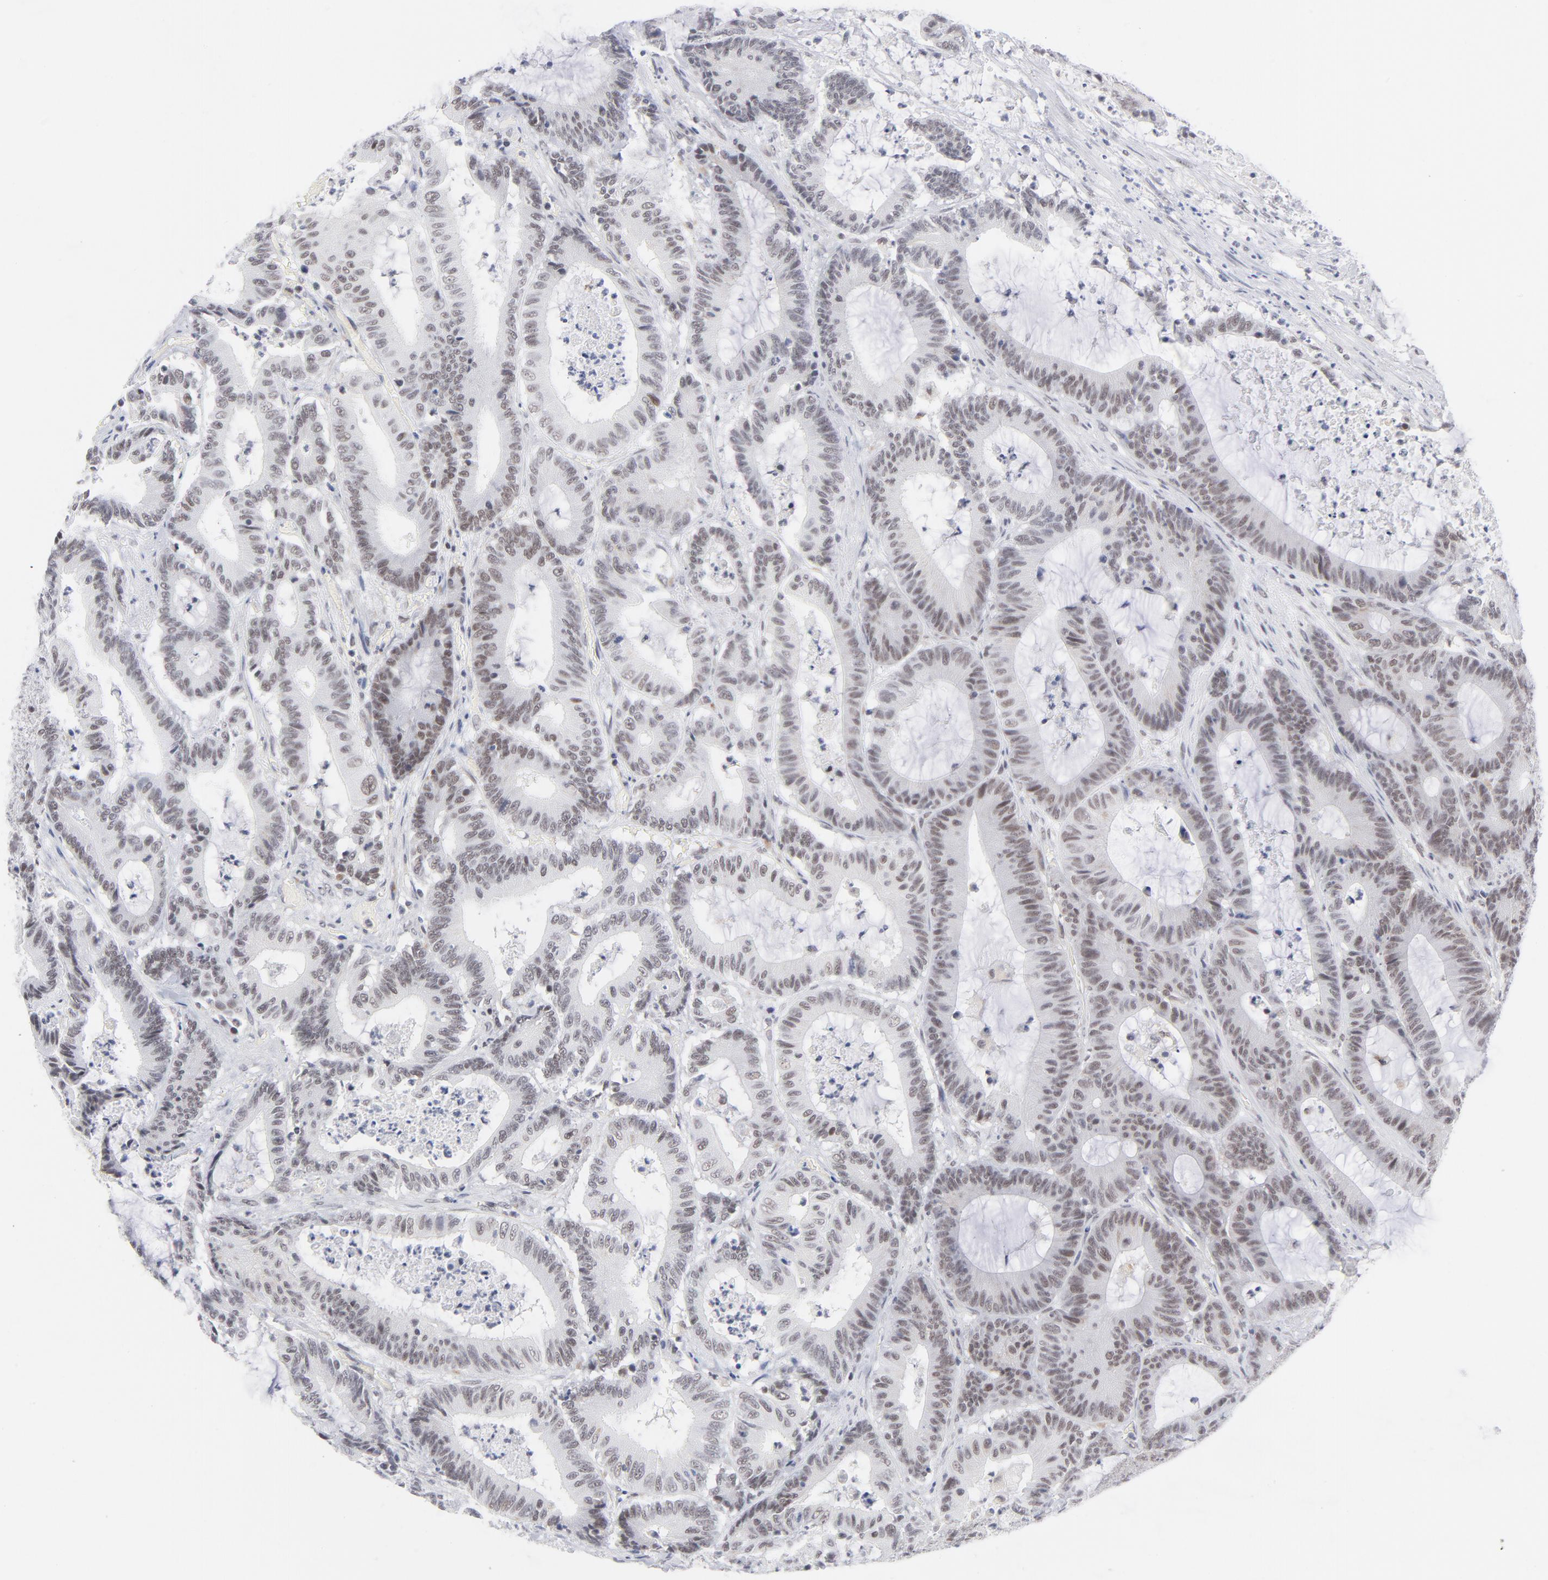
{"staining": {"intensity": "weak", "quantity": ">75%", "location": "nuclear"}, "tissue": "colorectal cancer", "cell_type": "Tumor cells", "image_type": "cancer", "snomed": [{"axis": "morphology", "description": "Adenocarcinoma, NOS"}, {"axis": "topography", "description": "Colon"}], "caption": "IHC (DAB) staining of colorectal cancer exhibits weak nuclear protein positivity in approximately >75% of tumor cells.", "gene": "BAP1", "patient": {"sex": "female", "age": 84}}